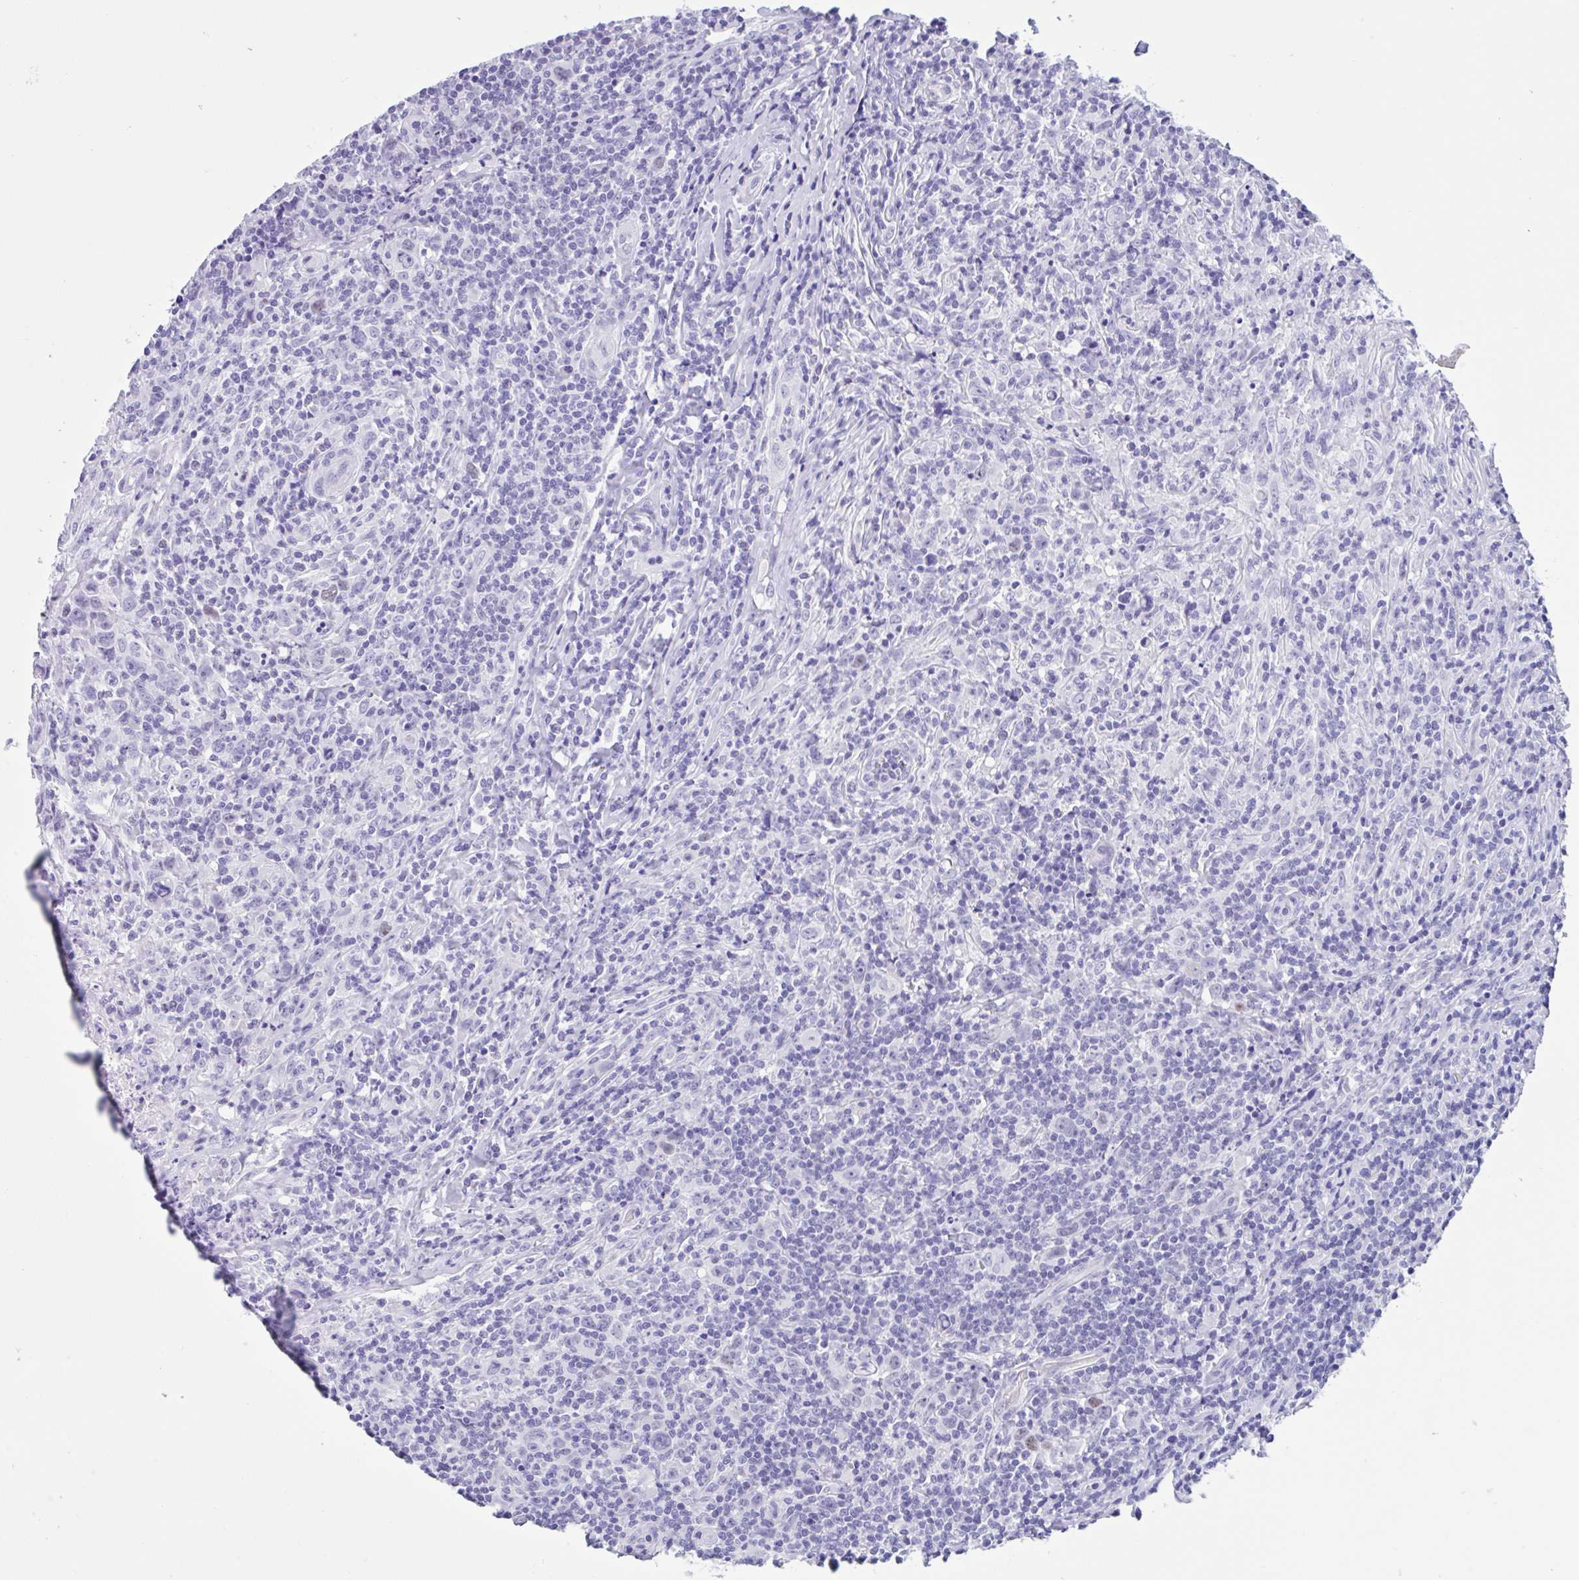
{"staining": {"intensity": "negative", "quantity": "none", "location": "none"}, "tissue": "lymphoma", "cell_type": "Tumor cells", "image_type": "cancer", "snomed": [{"axis": "morphology", "description": "Hodgkin's disease, NOS"}, {"axis": "topography", "description": "Lymph node"}], "caption": "Immunohistochemistry image of lymphoma stained for a protein (brown), which demonstrates no staining in tumor cells.", "gene": "ZNF319", "patient": {"sex": "female", "age": 18}}